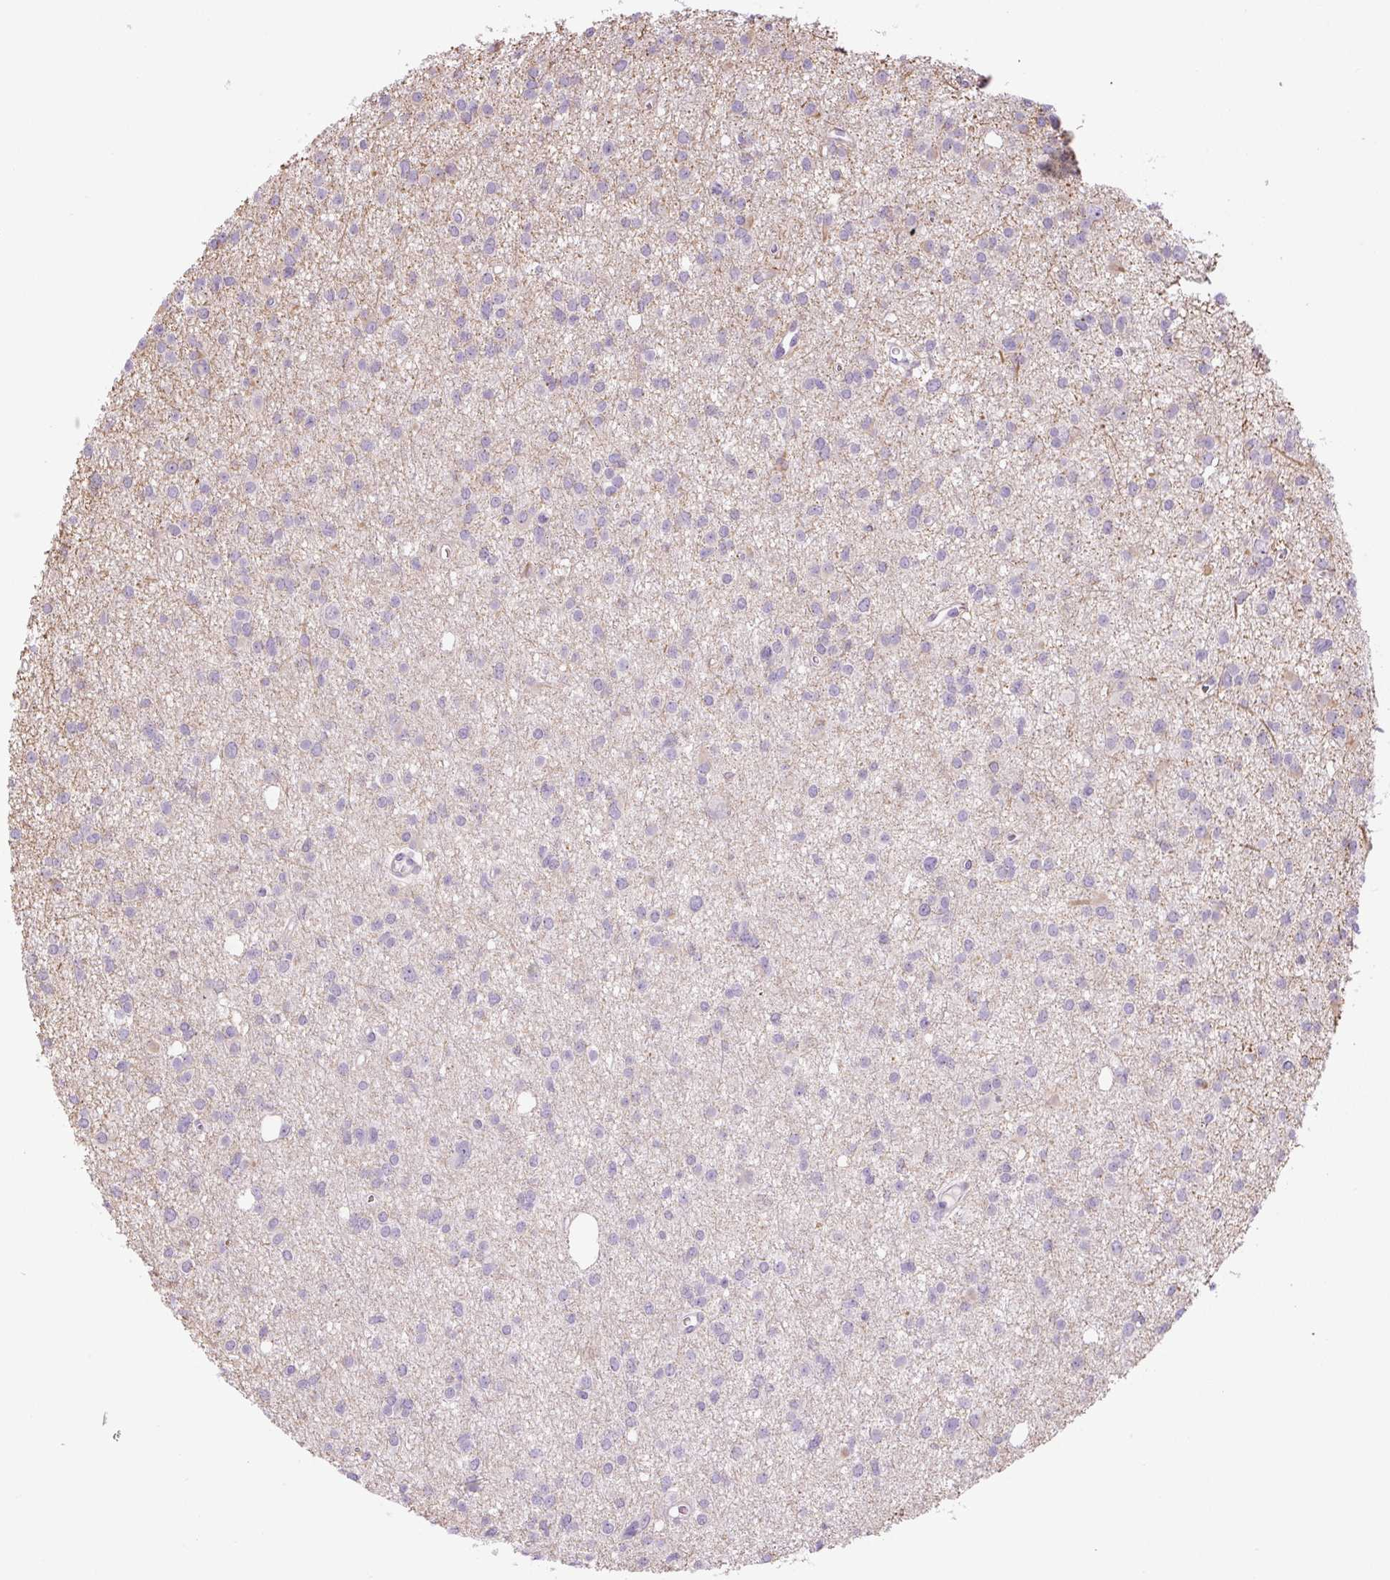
{"staining": {"intensity": "negative", "quantity": "none", "location": "none"}, "tissue": "glioma", "cell_type": "Tumor cells", "image_type": "cancer", "snomed": [{"axis": "morphology", "description": "Glioma, malignant, High grade"}, {"axis": "topography", "description": "Brain"}], "caption": "Immunohistochemistry (IHC) of glioma reveals no expression in tumor cells.", "gene": "DISP3", "patient": {"sex": "male", "age": 23}}